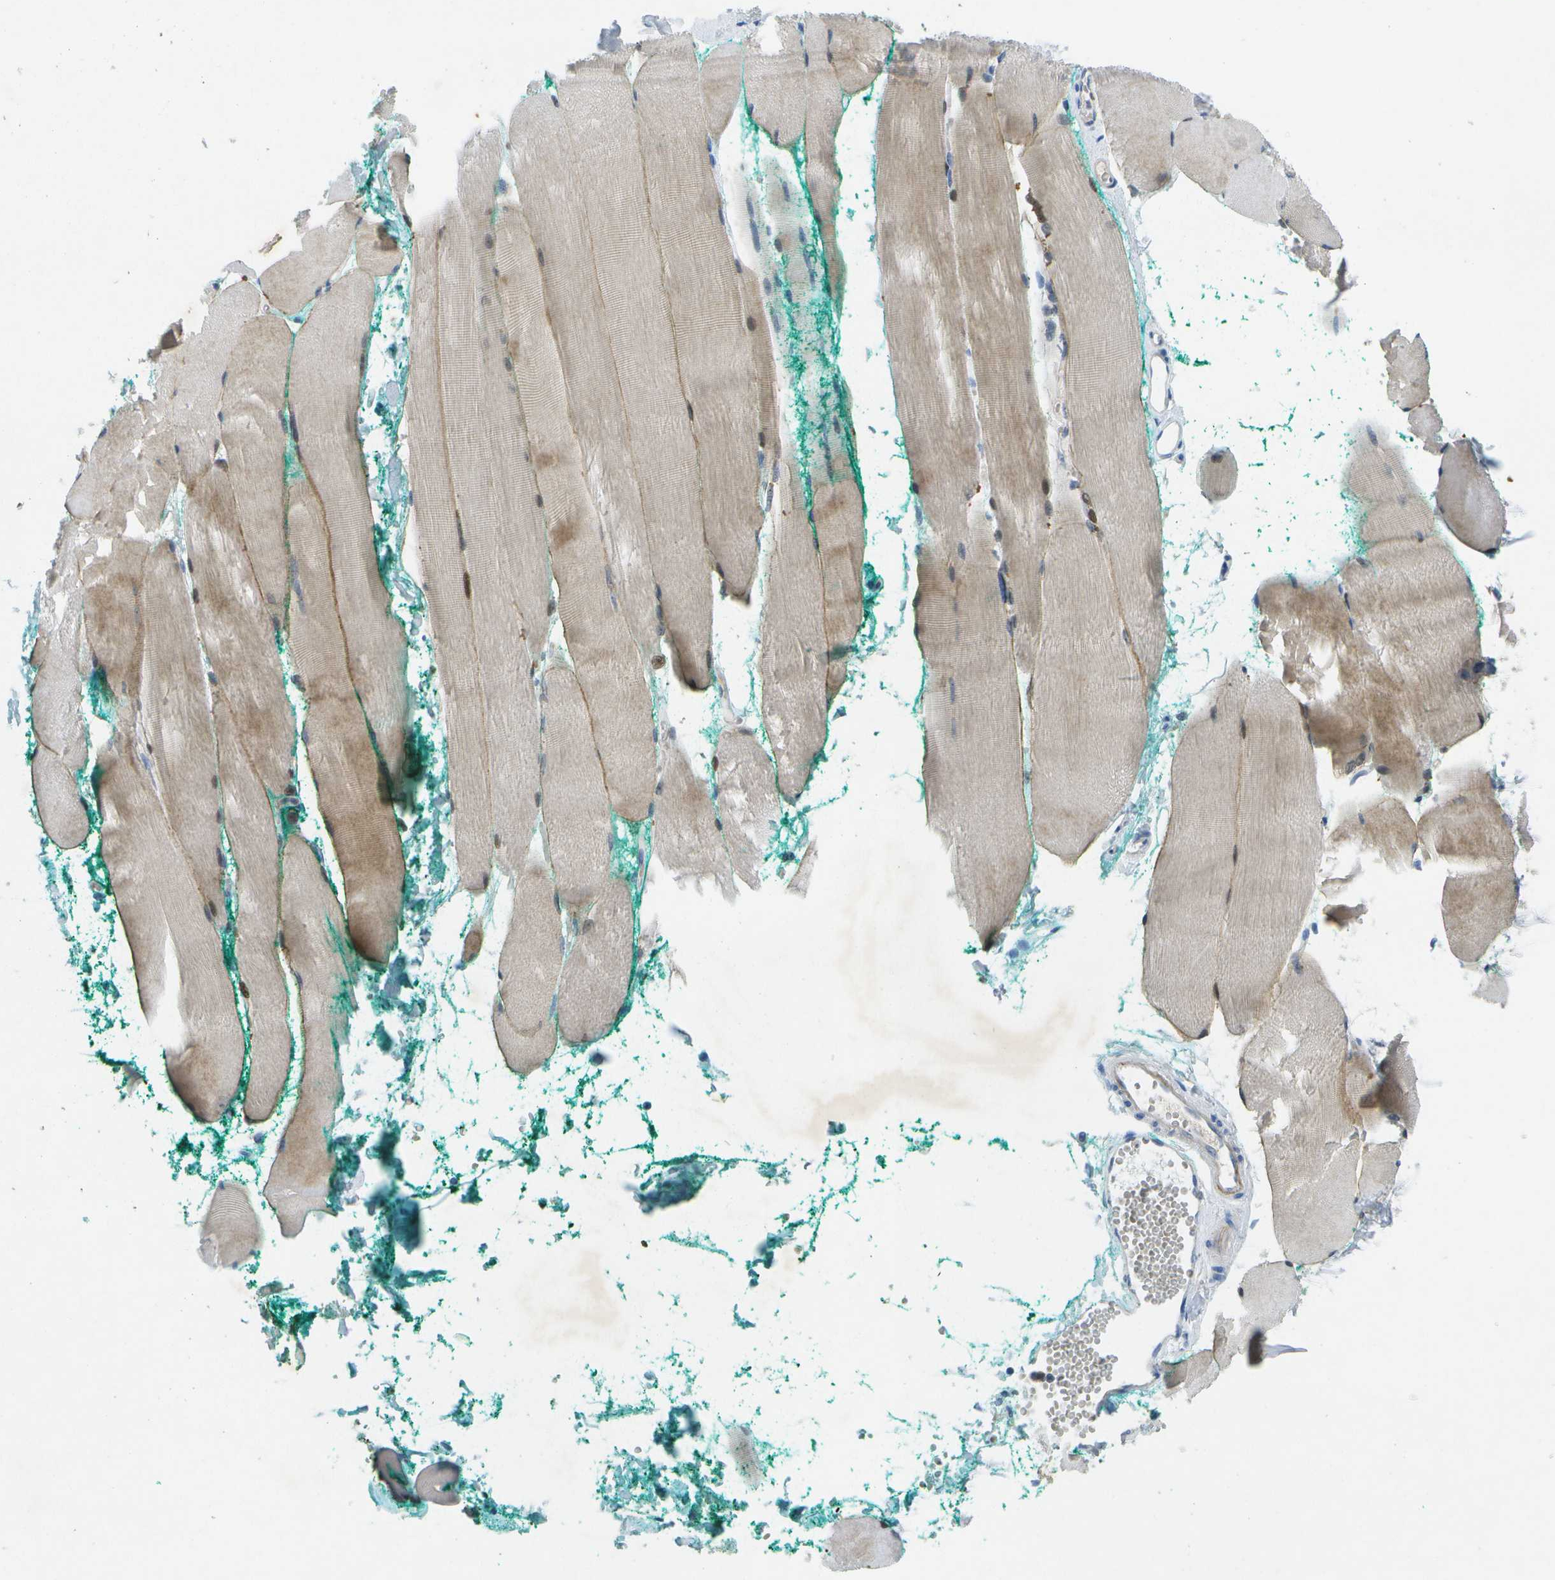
{"staining": {"intensity": "weak", "quantity": "<25%", "location": "cytoplasmic/membranous"}, "tissue": "skeletal muscle", "cell_type": "Myocytes", "image_type": "normal", "snomed": [{"axis": "morphology", "description": "Normal tissue, NOS"}, {"axis": "morphology", "description": "Squamous cell carcinoma, NOS"}, {"axis": "topography", "description": "Skeletal muscle"}], "caption": "This is an immunohistochemistry (IHC) image of benign human skeletal muscle. There is no positivity in myocytes.", "gene": "LIPG", "patient": {"sex": "male", "age": 51}}